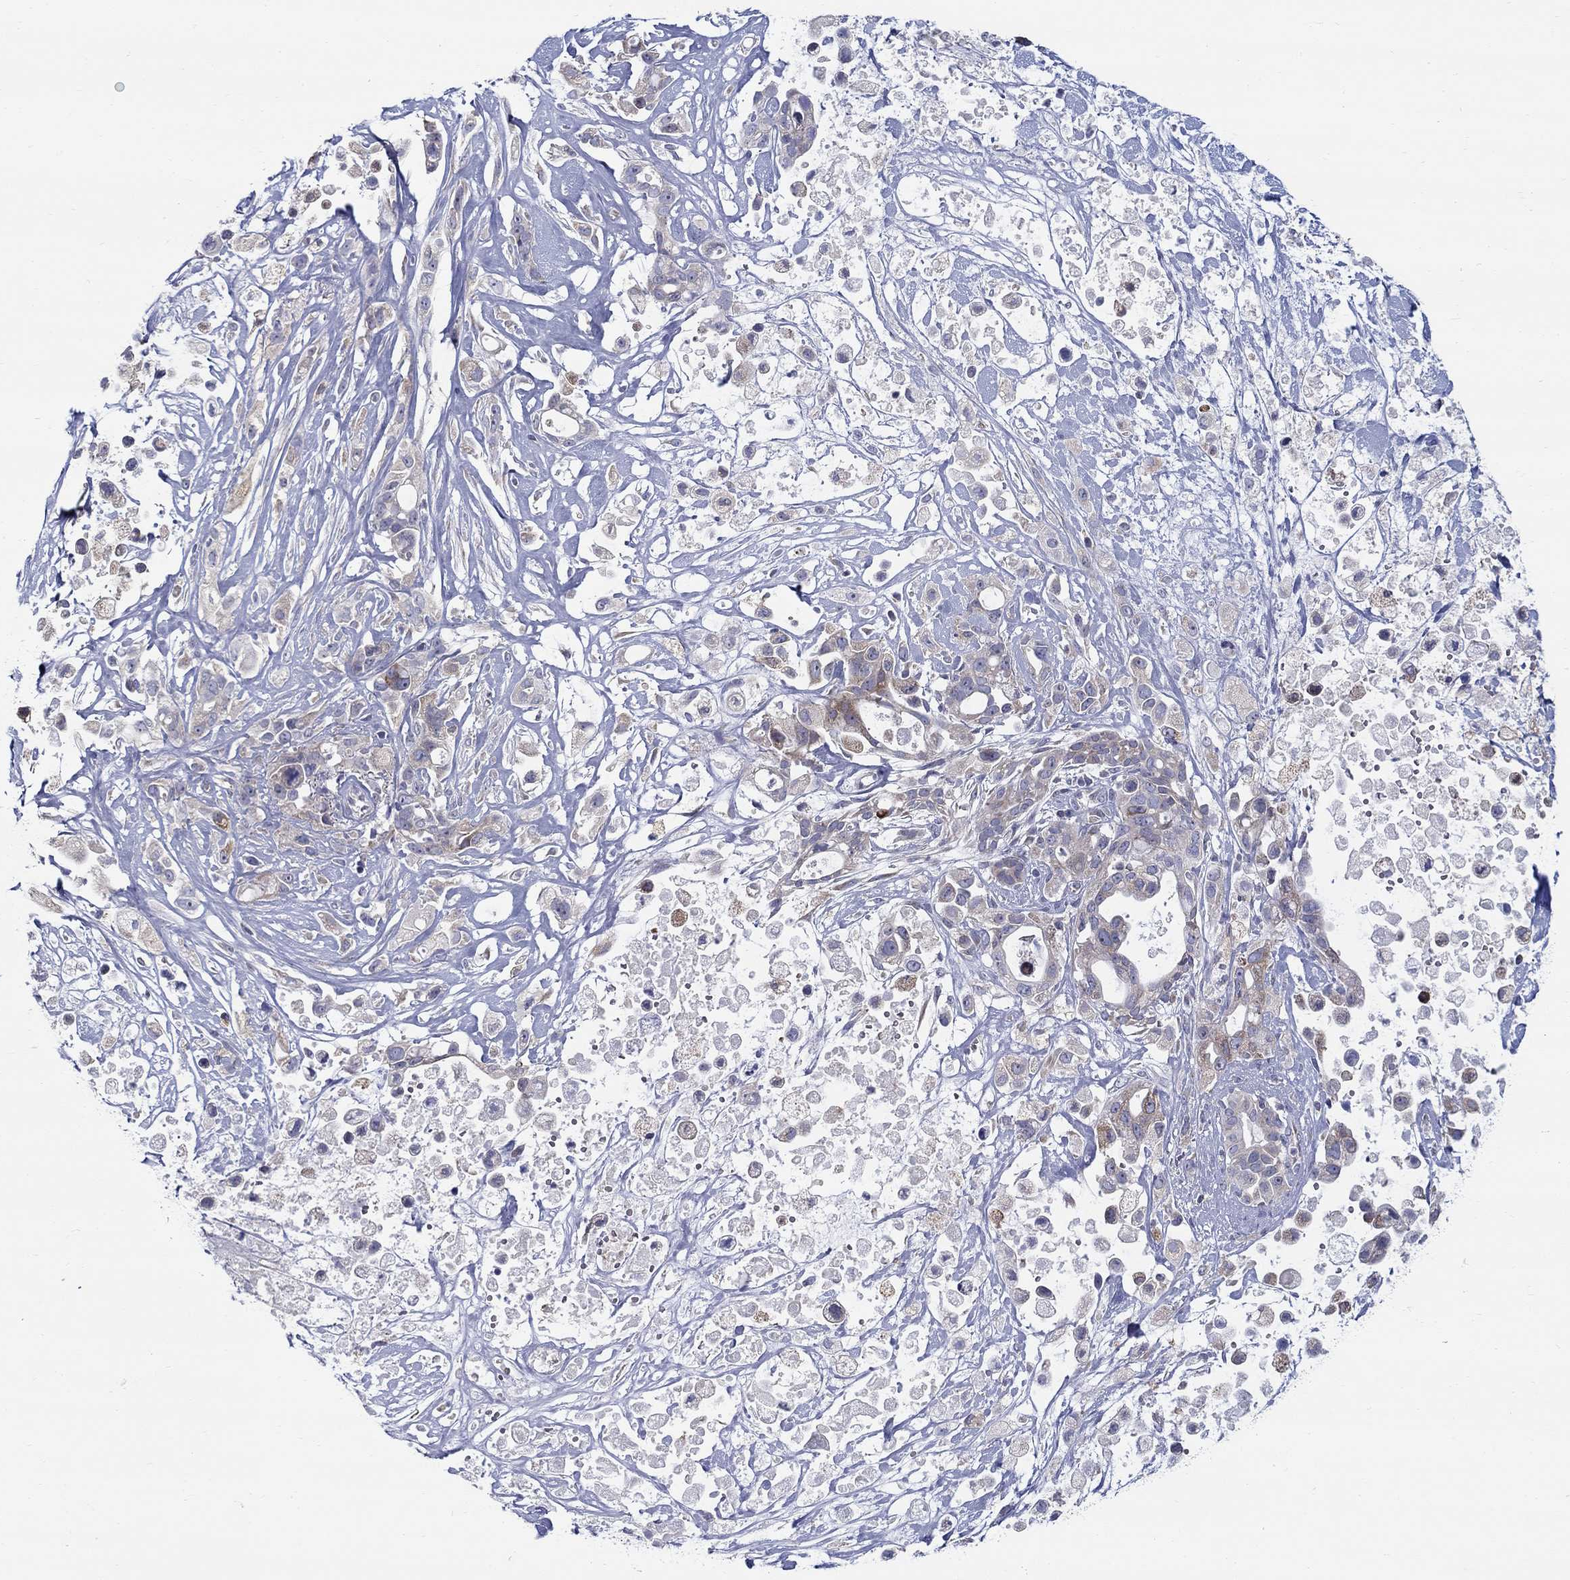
{"staining": {"intensity": "weak", "quantity": "<25%", "location": "cytoplasmic/membranous"}, "tissue": "pancreatic cancer", "cell_type": "Tumor cells", "image_type": "cancer", "snomed": [{"axis": "morphology", "description": "Adenocarcinoma, NOS"}, {"axis": "topography", "description": "Pancreas"}], "caption": "This photomicrograph is of pancreatic adenocarcinoma stained with immunohistochemistry (IHC) to label a protein in brown with the nuclei are counter-stained blue. There is no expression in tumor cells.", "gene": "QRFPR", "patient": {"sex": "male", "age": 44}}